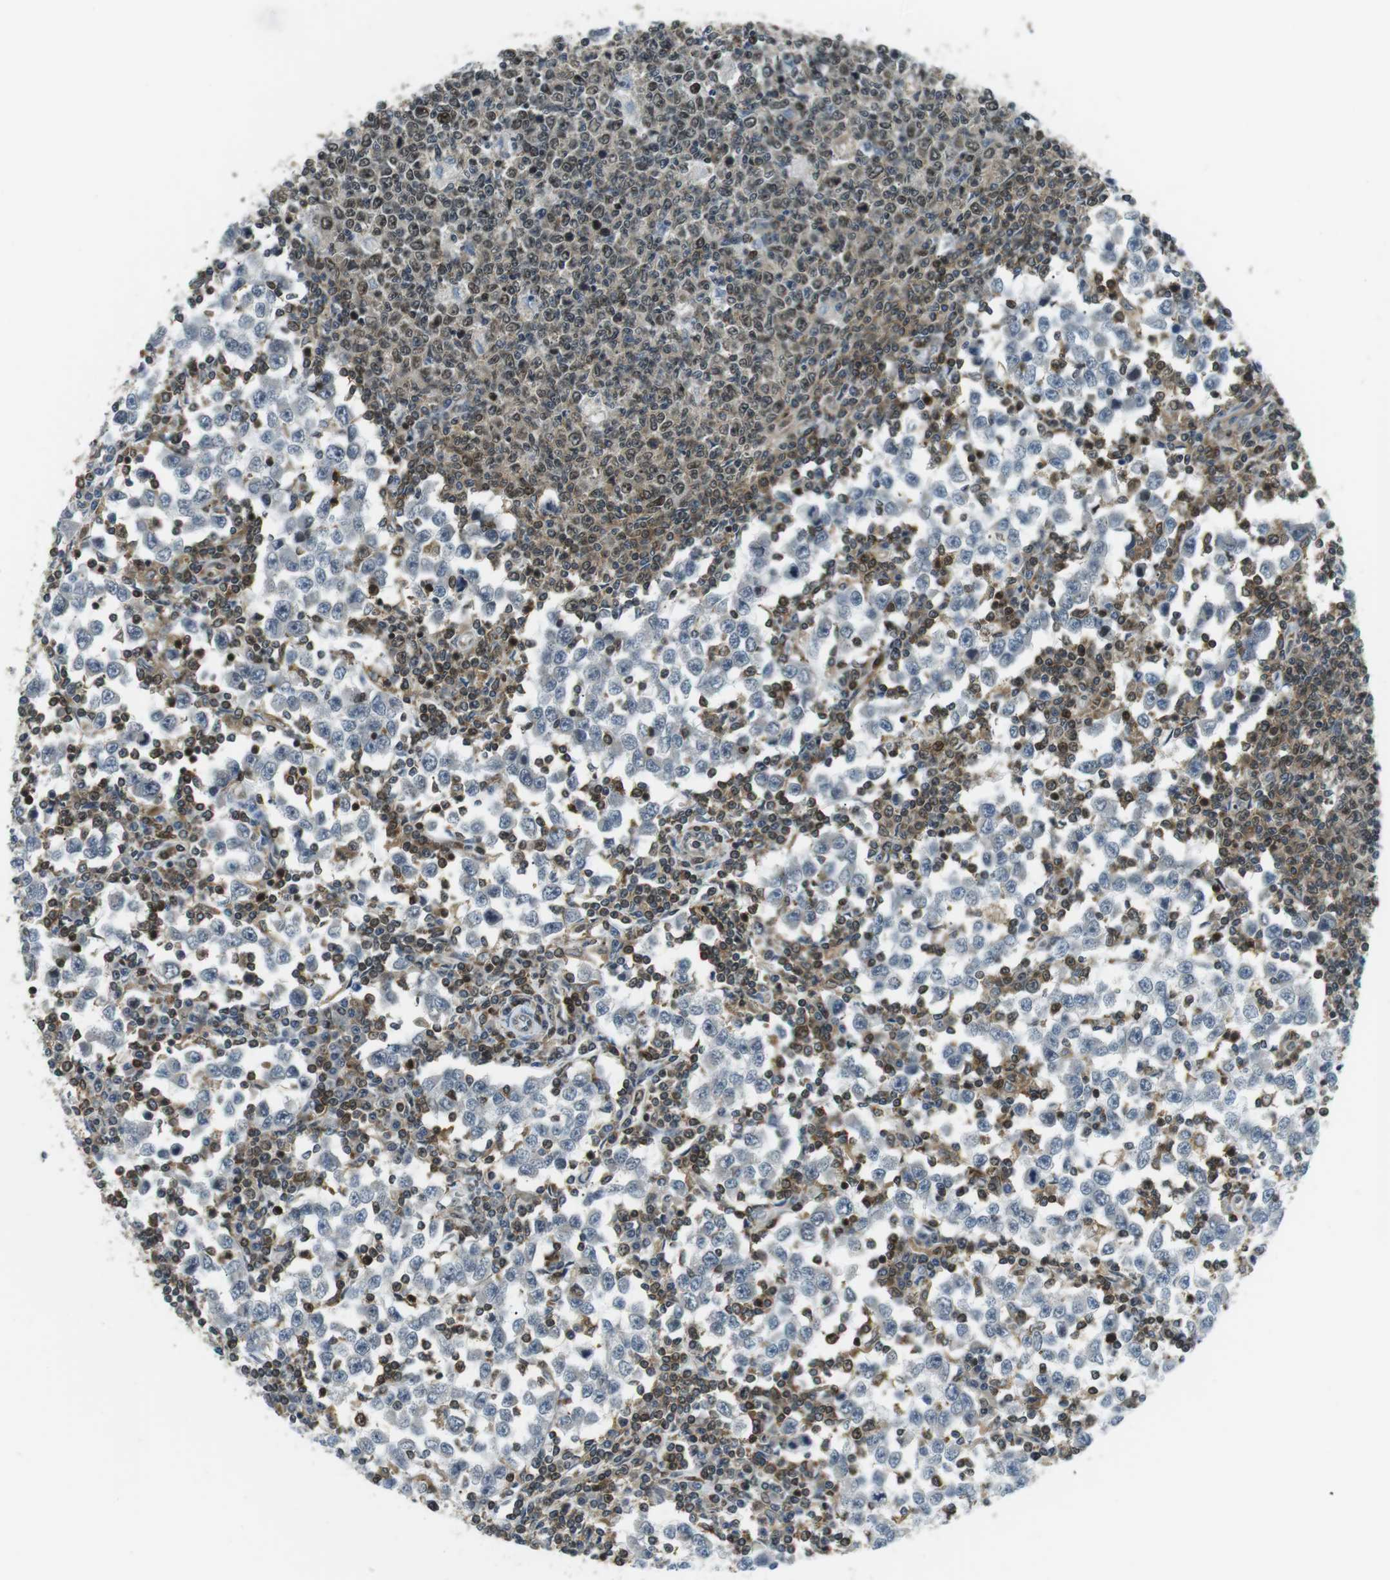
{"staining": {"intensity": "negative", "quantity": "none", "location": "none"}, "tissue": "testis cancer", "cell_type": "Tumor cells", "image_type": "cancer", "snomed": [{"axis": "morphology", "description": "Seminoma, NOS"}, {"axis": "topography", "description": "Testis"}], "caption": "Human testis cancer stained for a protein using immunohistochemistry shows no positivity in tumor cells.", "gene": "STK10", "patient": {"sex": "male", "age": 65}}